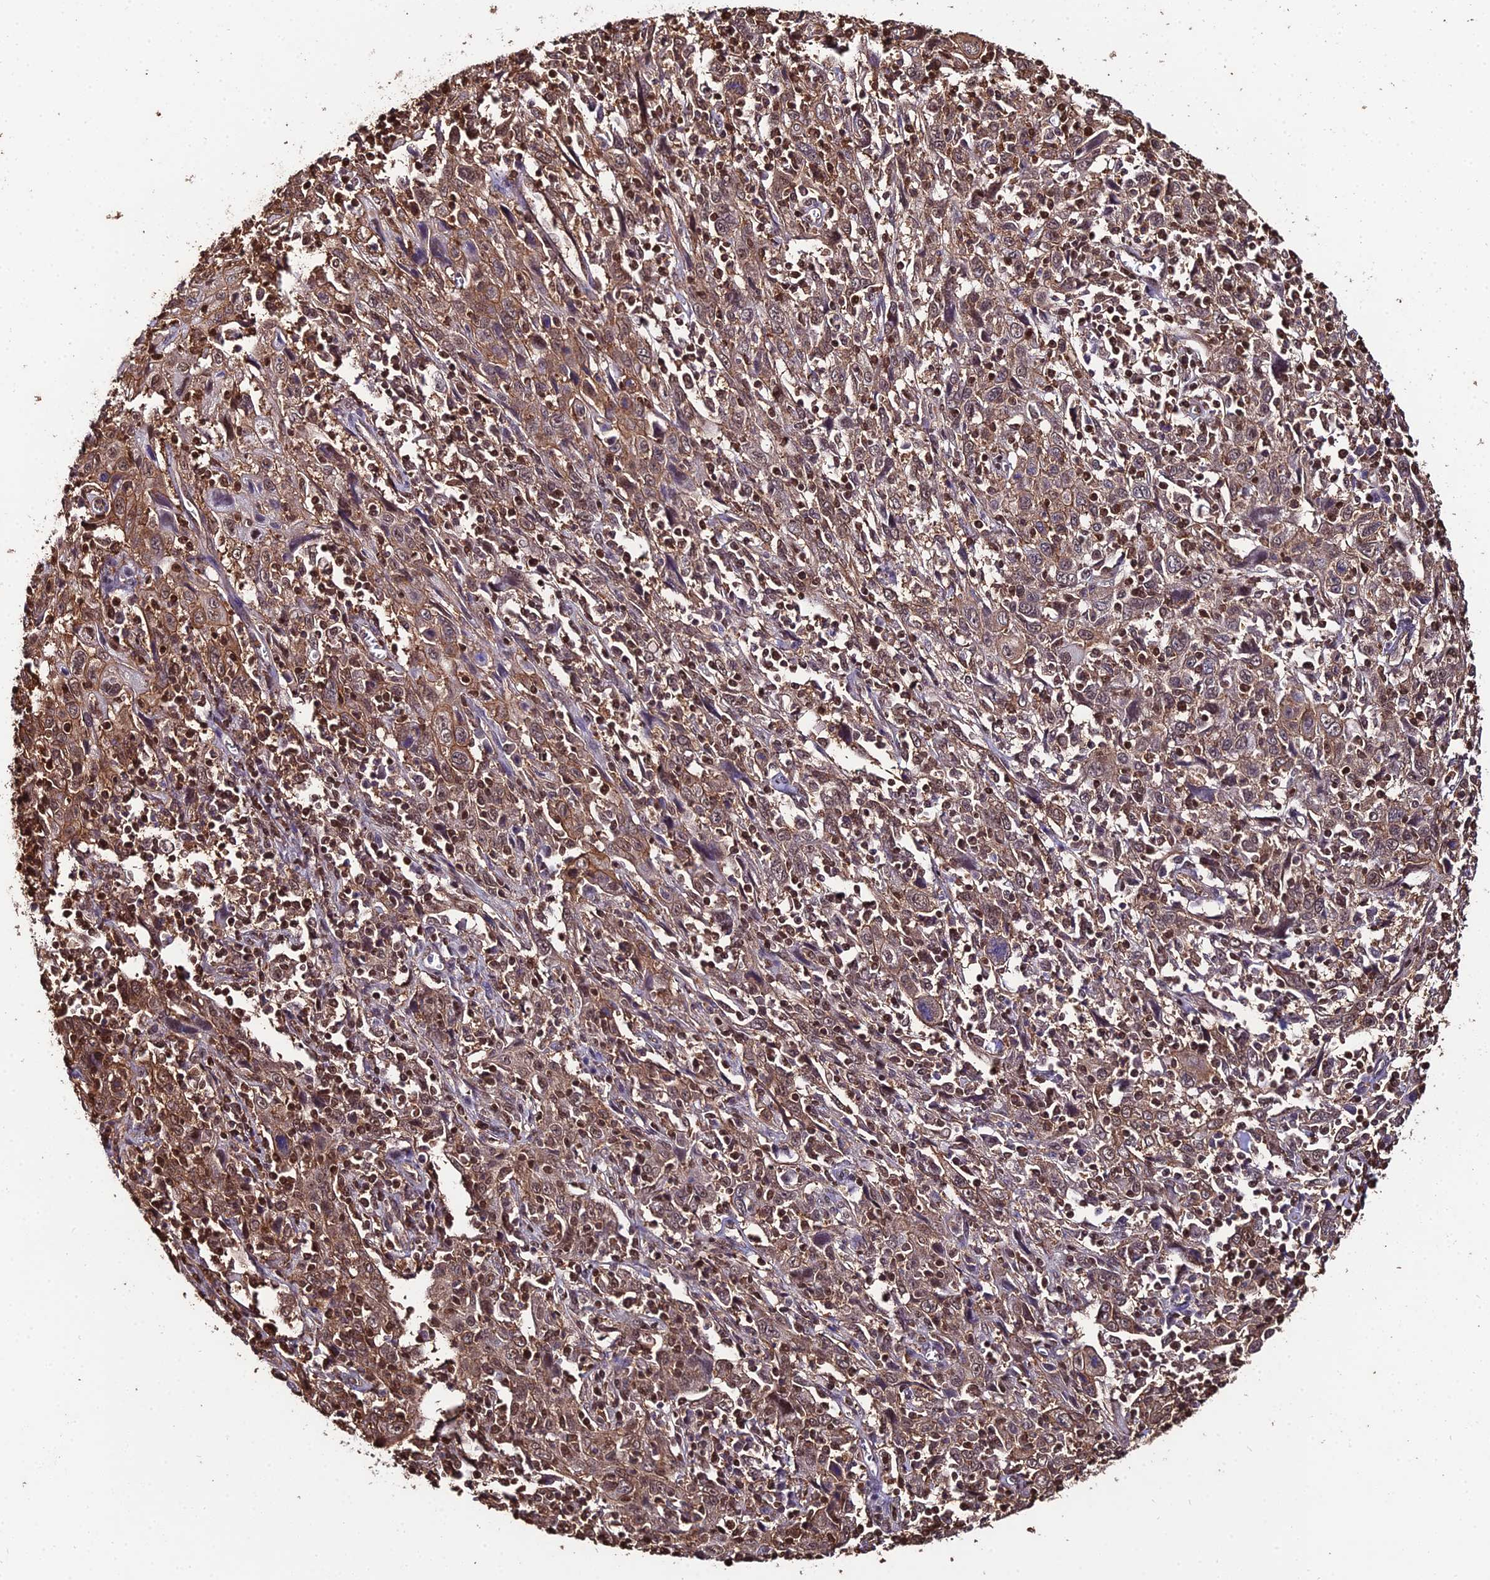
{"staining": {"intensity": "moderate", "quantity": ">75%", "location": "cytoplasmic/membranous"}, "tissue": "cervical cancer", "cell_type": "Tumor cells", "image_type": "cancer", "snomed": [{"axis": "morphology", "description": "Squamous cell carcinoma, NOS"}, {"axis": "topography", "description": "Cervix"}], "caption": "Squamous cell carcinoma (cervical) stained with DAB immunohistochemistry exhibits medium levels of moderate cytoplasmic/membranous positivity in approximately >75% of tumor cells. The staining was performed using DAB, with brown indicating positive protein expression. Nuclei are stained blue with hematoxylin.", "gene": "PPP4C", "patient": {"sex": "female", "age": 46}}